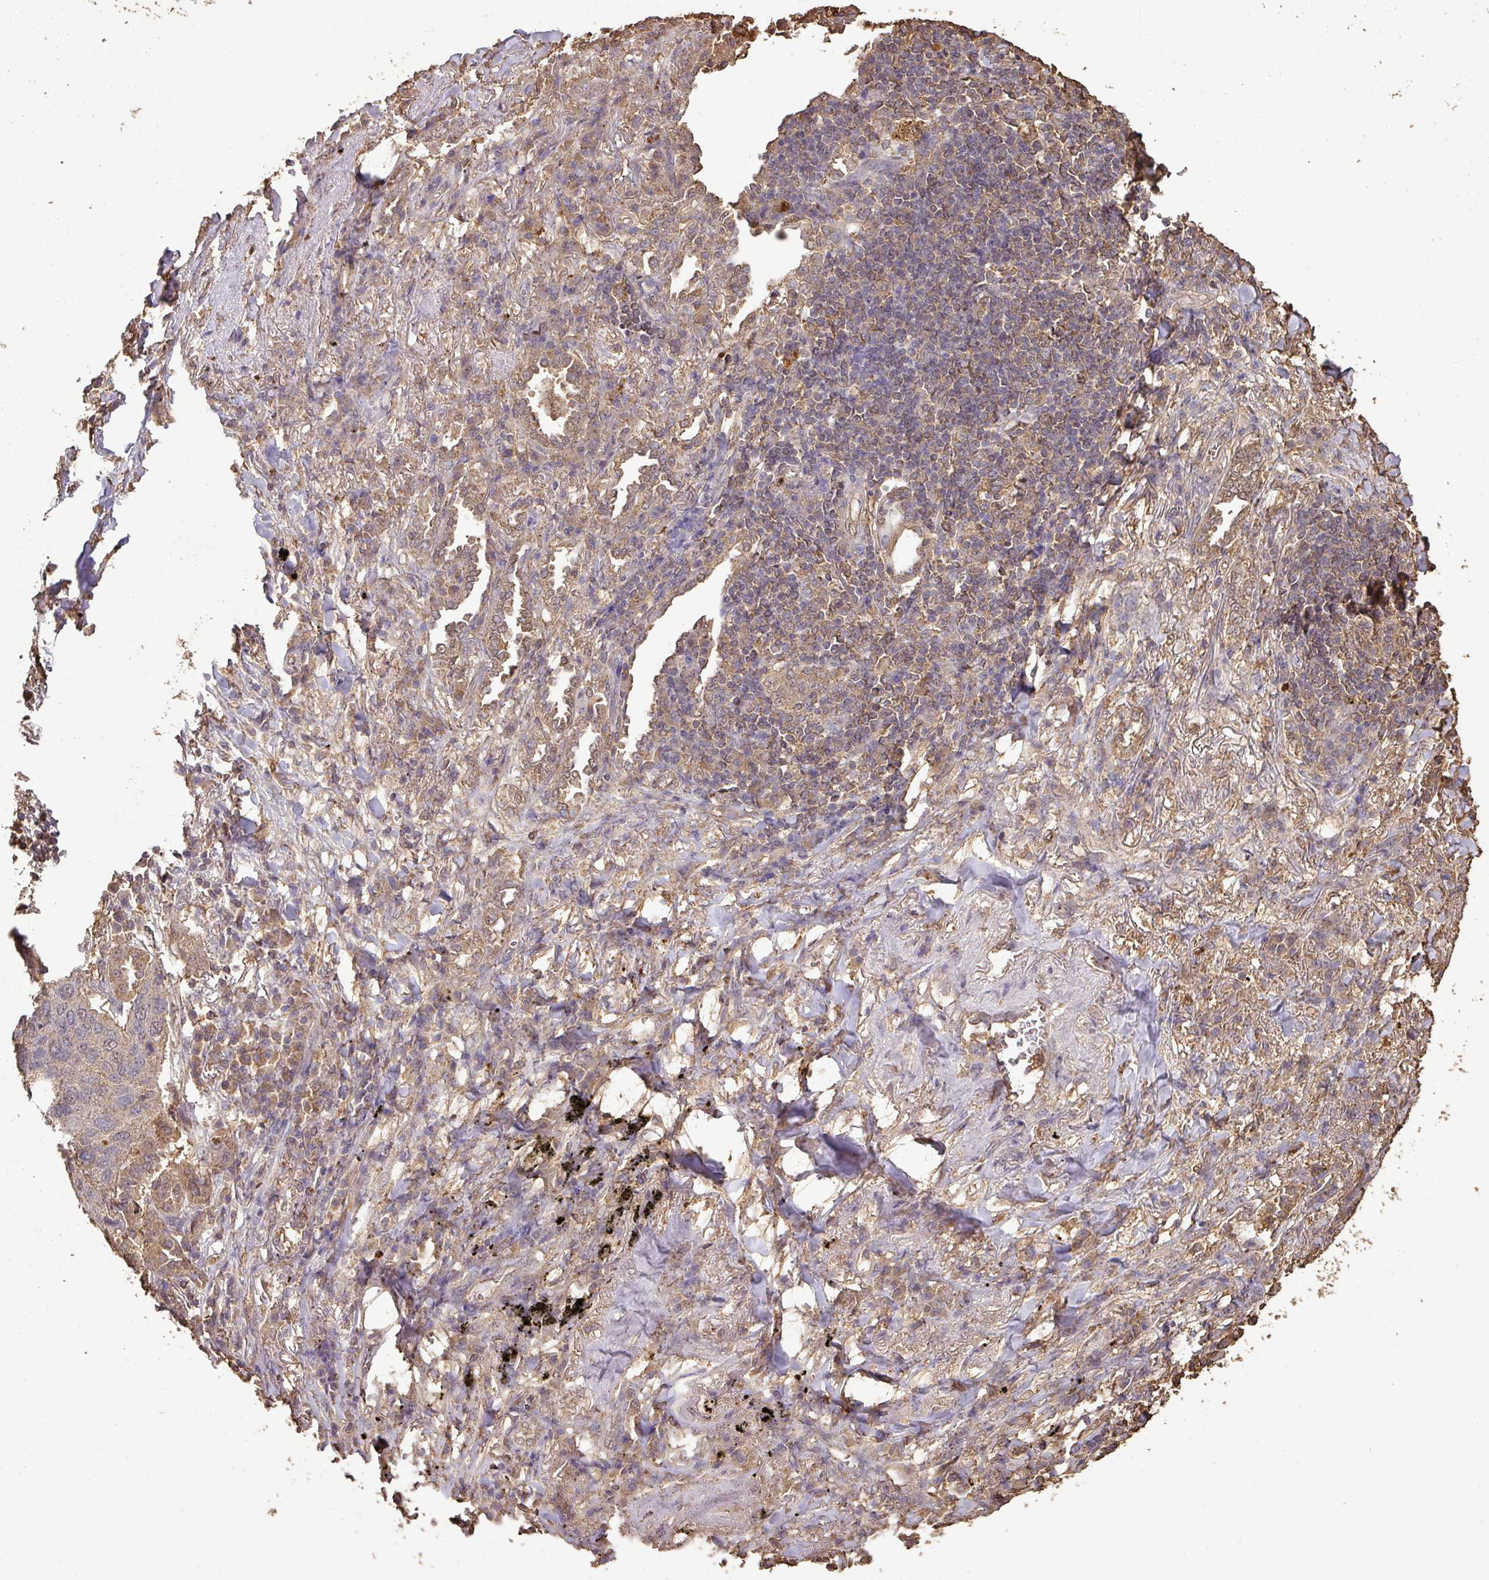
{"staining": {"intensity": "moderate", "quantity": ">75%", "location": "cytoplasmic/membranous"}, "tissue": "lung cancer", "cell_type": "Tumor cells", "image_type": "cancer", "snomed": [{"axis": "morphology", "description": "Squamous cell carcinoma, NOS"}, {"axis": "topography", "description": "Lung"}], "caption": "Brown immunohistochemical staining in human lung squamous cell carcinoma reveals moderate cytoplasmic/membranous positivity in about >75% of tumor cells. (DAB (3,3'-diaminobenzidine) IHC with brightfield microscopy, high magnification).", "gene": "ATAT1", "patient": {"sex": "female", "age": 63}}